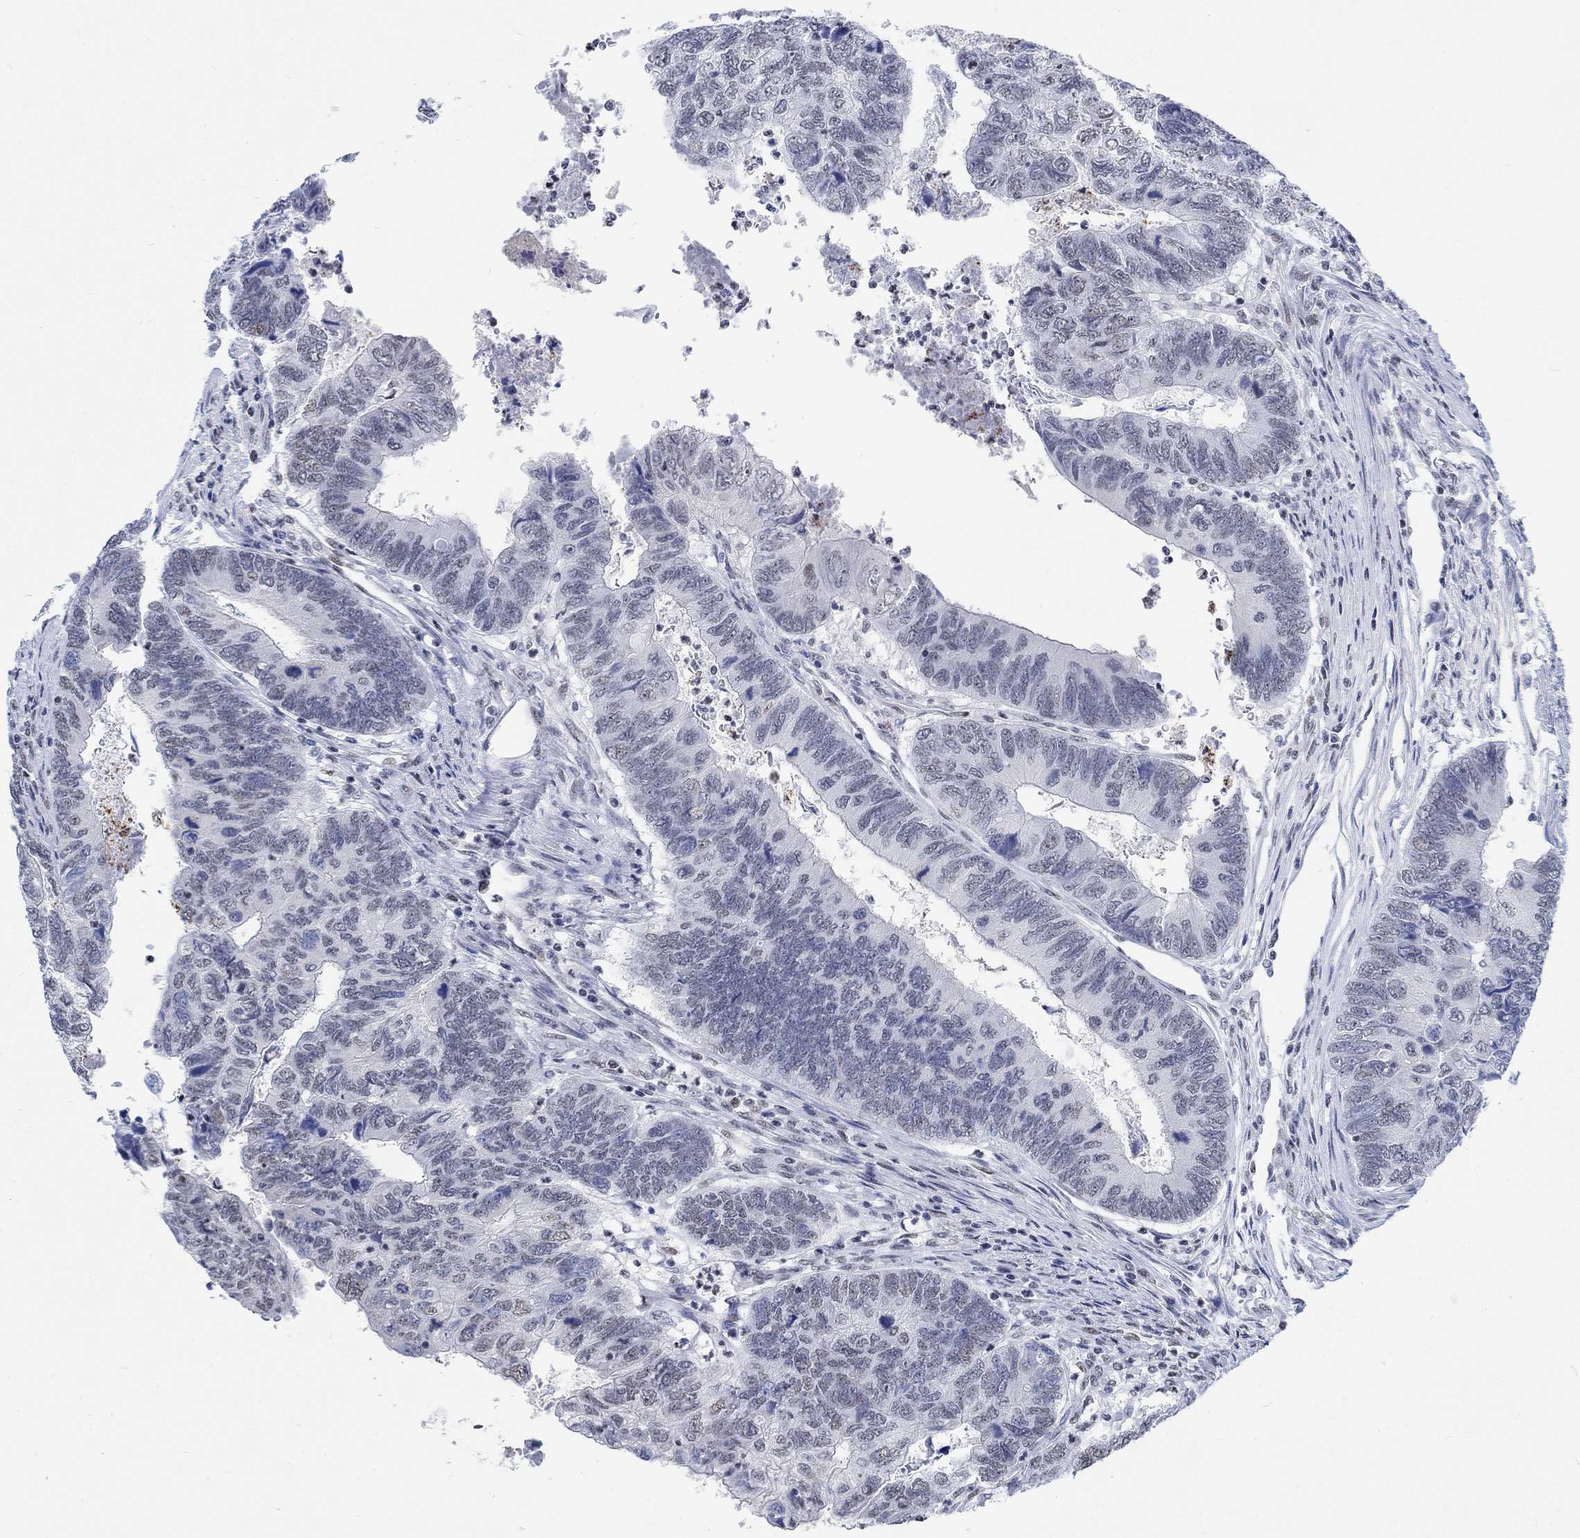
{"staining": {"intensity": "negative", "quantity": "none", "location": "none"}, "tissue": "colorectal cancer", "cell_type": "Tumor cells", "image_type": "cancer", "snomed": [{"axis": "morphology", "description": "Adenocarcinoma, NOS"}, {"axis": "topography", "description": "Colon"}], "caption": "Immunohistochemistry of human colorectal cancer (adenocarcinoma) shows no staining in tumor cells. Nuclei are stained in blue.", "gene": "KCNH8", "patient": {"sex": "female", "age": 67}}